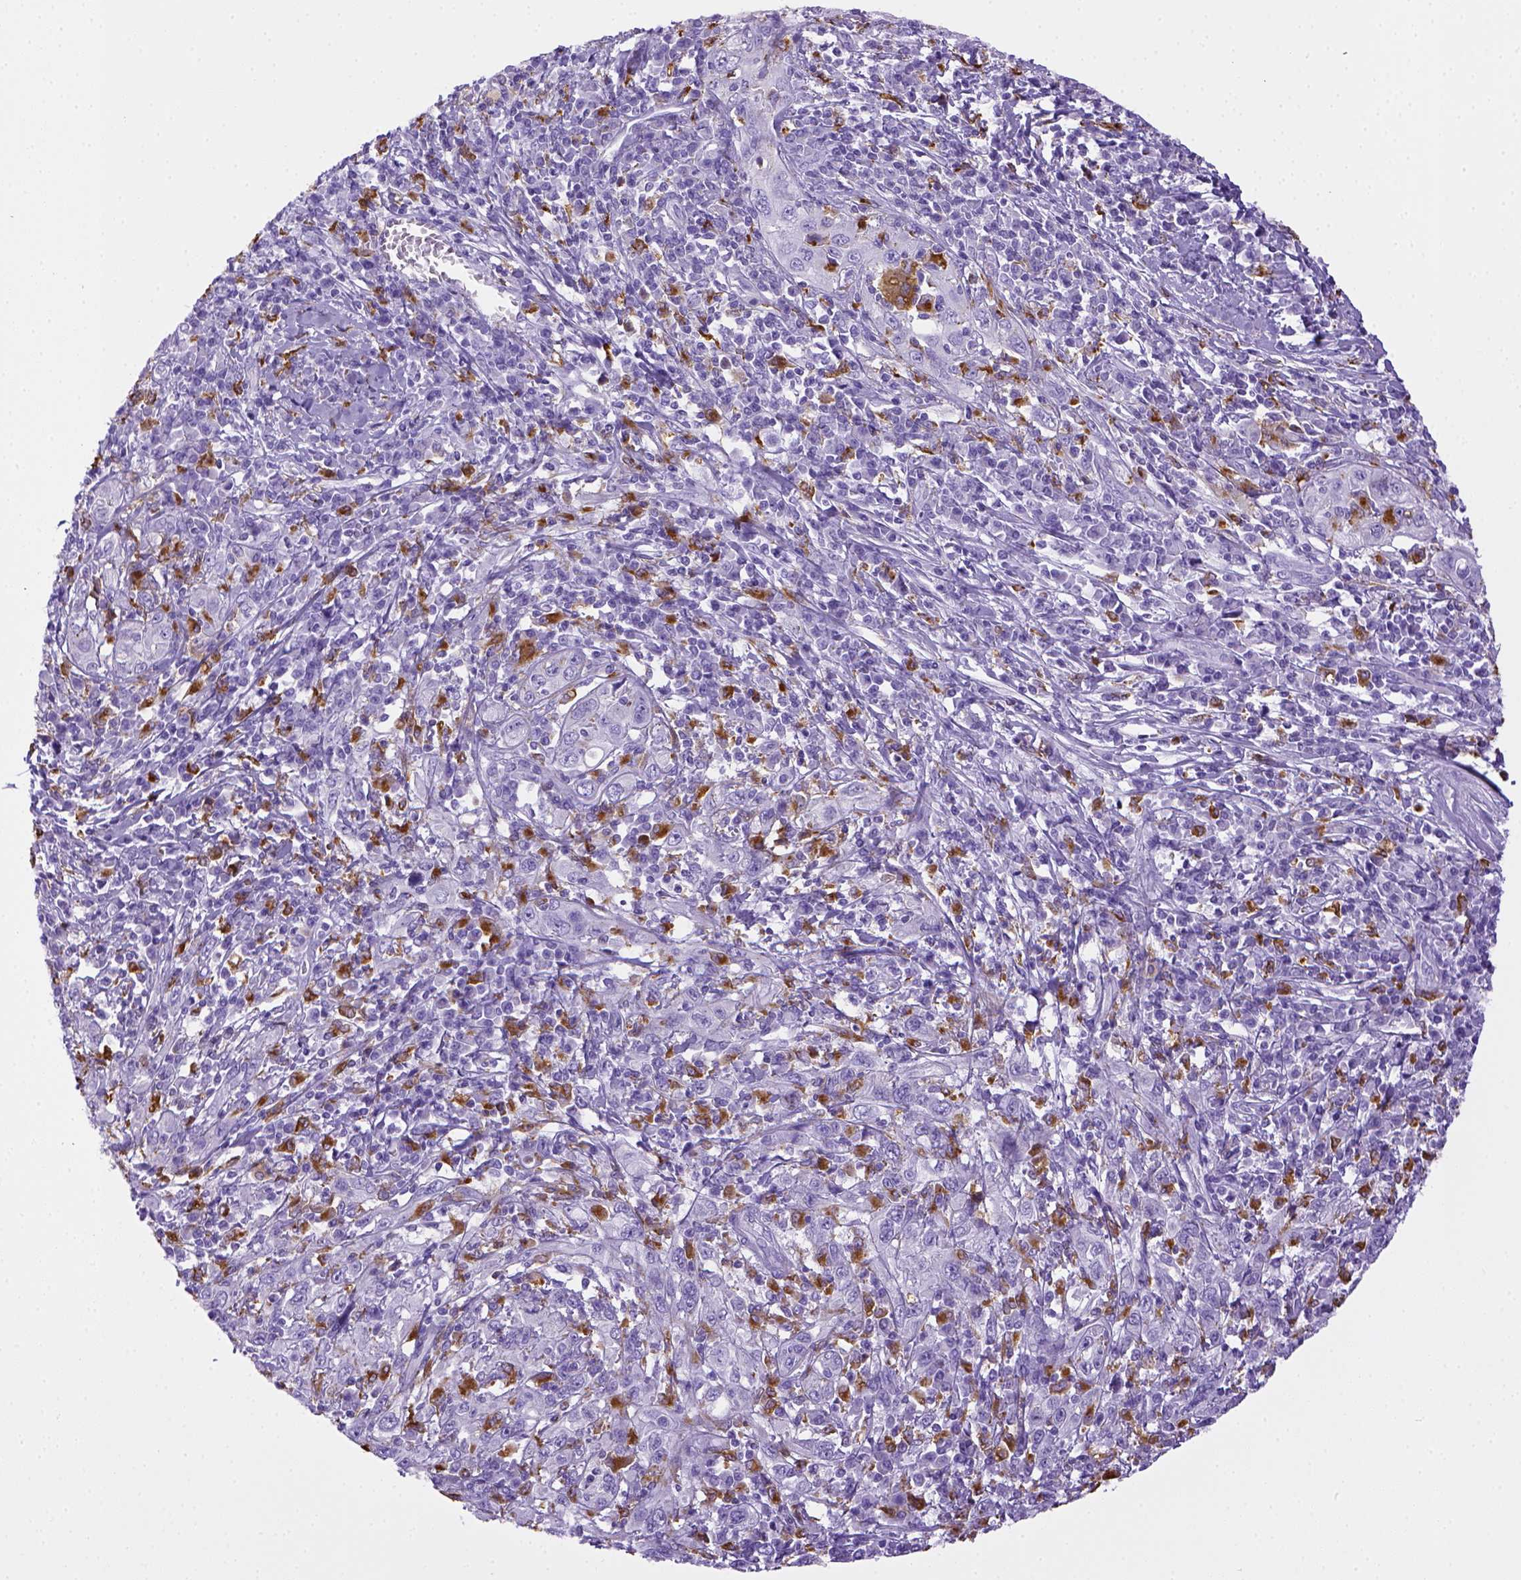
{"staining": {"intensity": "negative", "quantity": "none", "location": "none"}, "tissue": "cervical cancer", "cell_type": "Tumor cells", "image_type": "cancer", "snomed": [{"axis": "morphology", "description": "Squamous cell carcinoma, NOS"}, {"axis": "topography", "description": "Cervix"}], "caption": "High power microscopy image of an immunohistochemistry histopathology image of cervical cancer (squamous cell carcinoma), revealing no significant expression in tumor cells.", "gene": "CD68", "patient": {"sex": "female", "age": 46}}